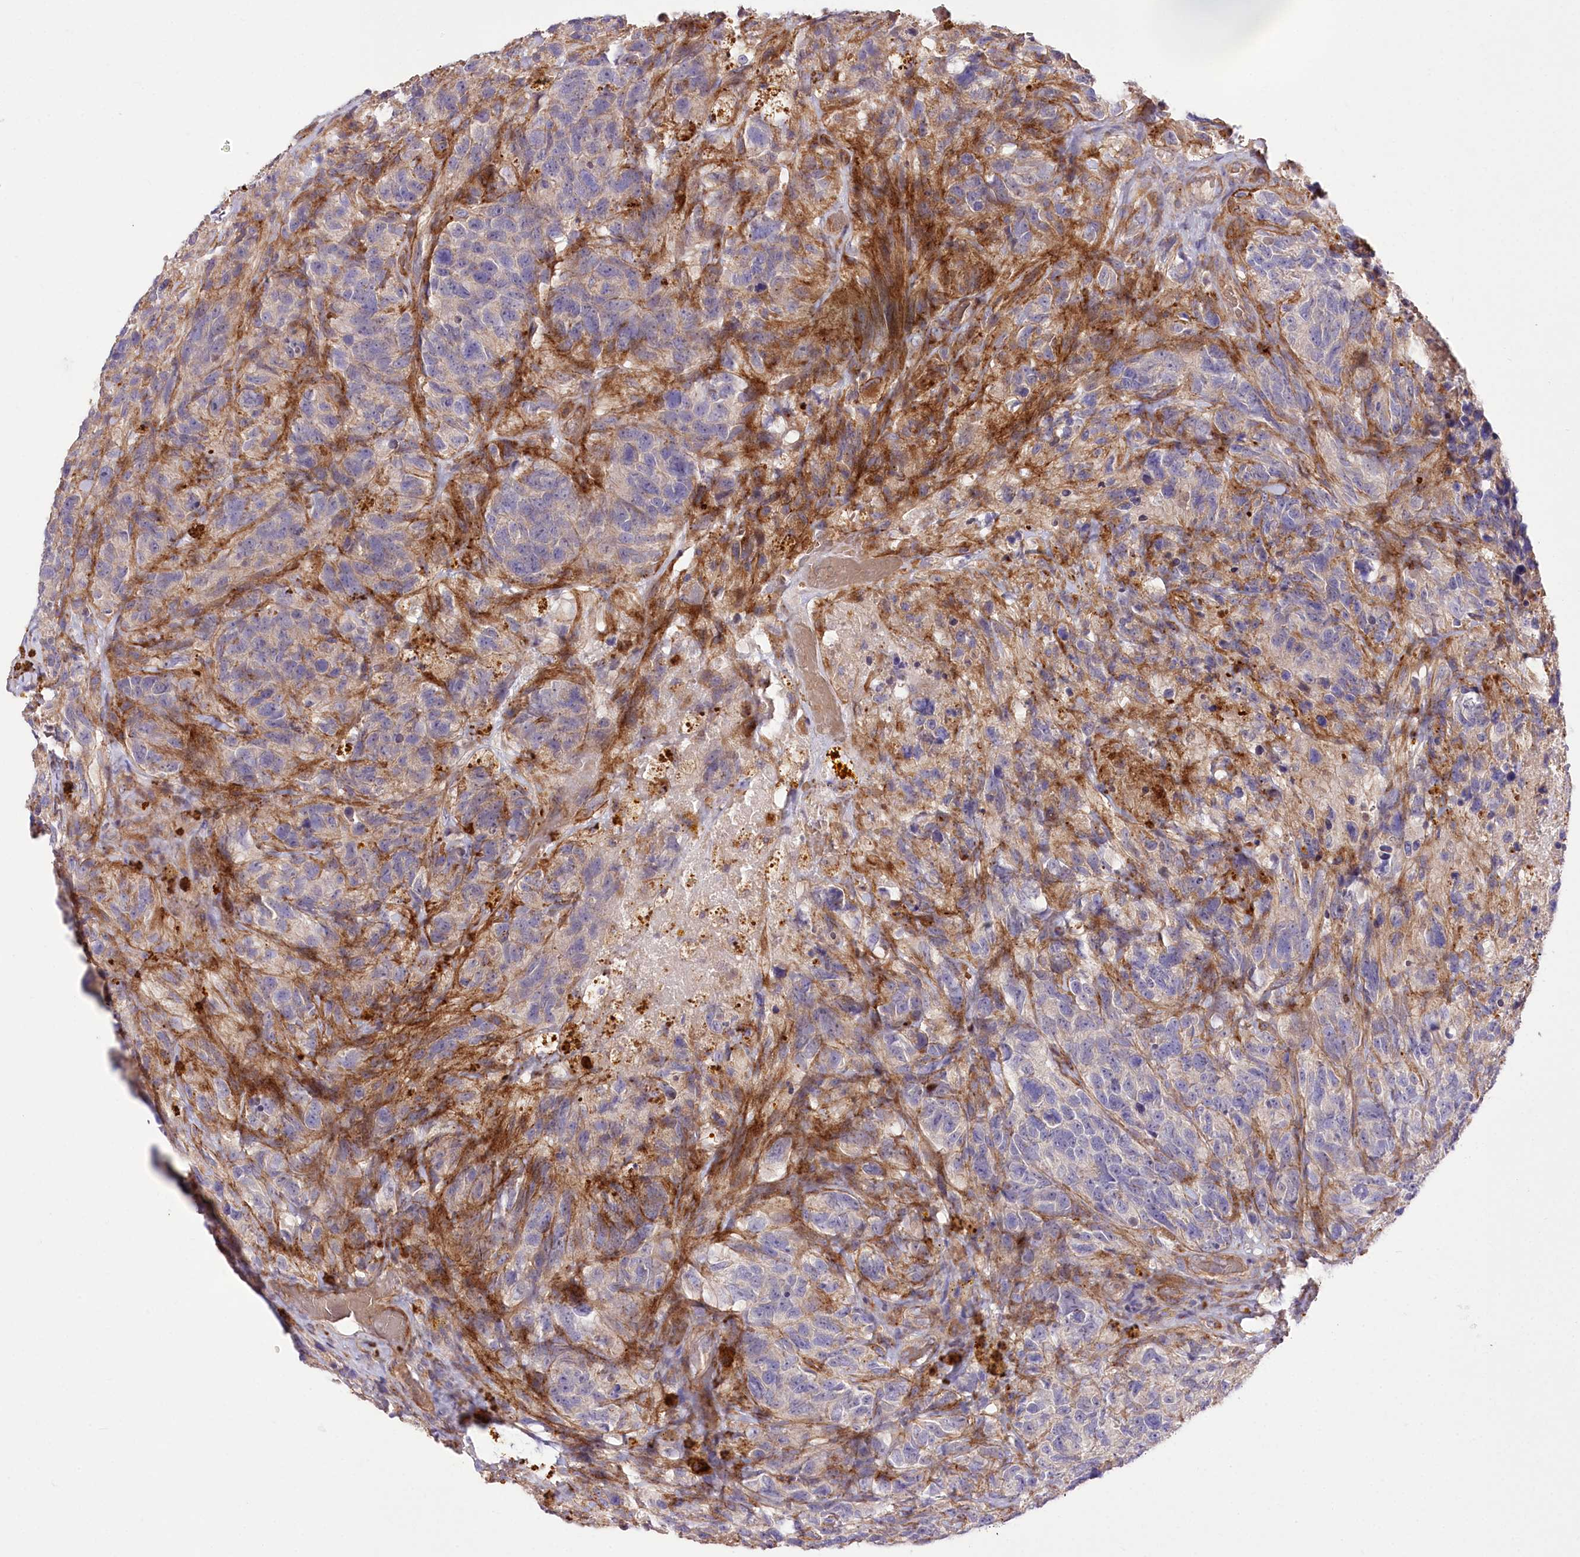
{"staining": {"intensity": "negative", "quantity": "none", "location": "none"}, "tissue": "glioma", "cell_type": "Tumor cells", "image_type": "cancer", "snomed": [{"axis": "morphology", "description": "Glioma, malignant, High grade"}, {"axis": "topography", "description": "Brain"}], "caption": "Tumor cells are negative for brown protein staining in high-grade glioma (malignant).", "gene": "TRUB1", "patient": {"sex": "male", "age": 69}}